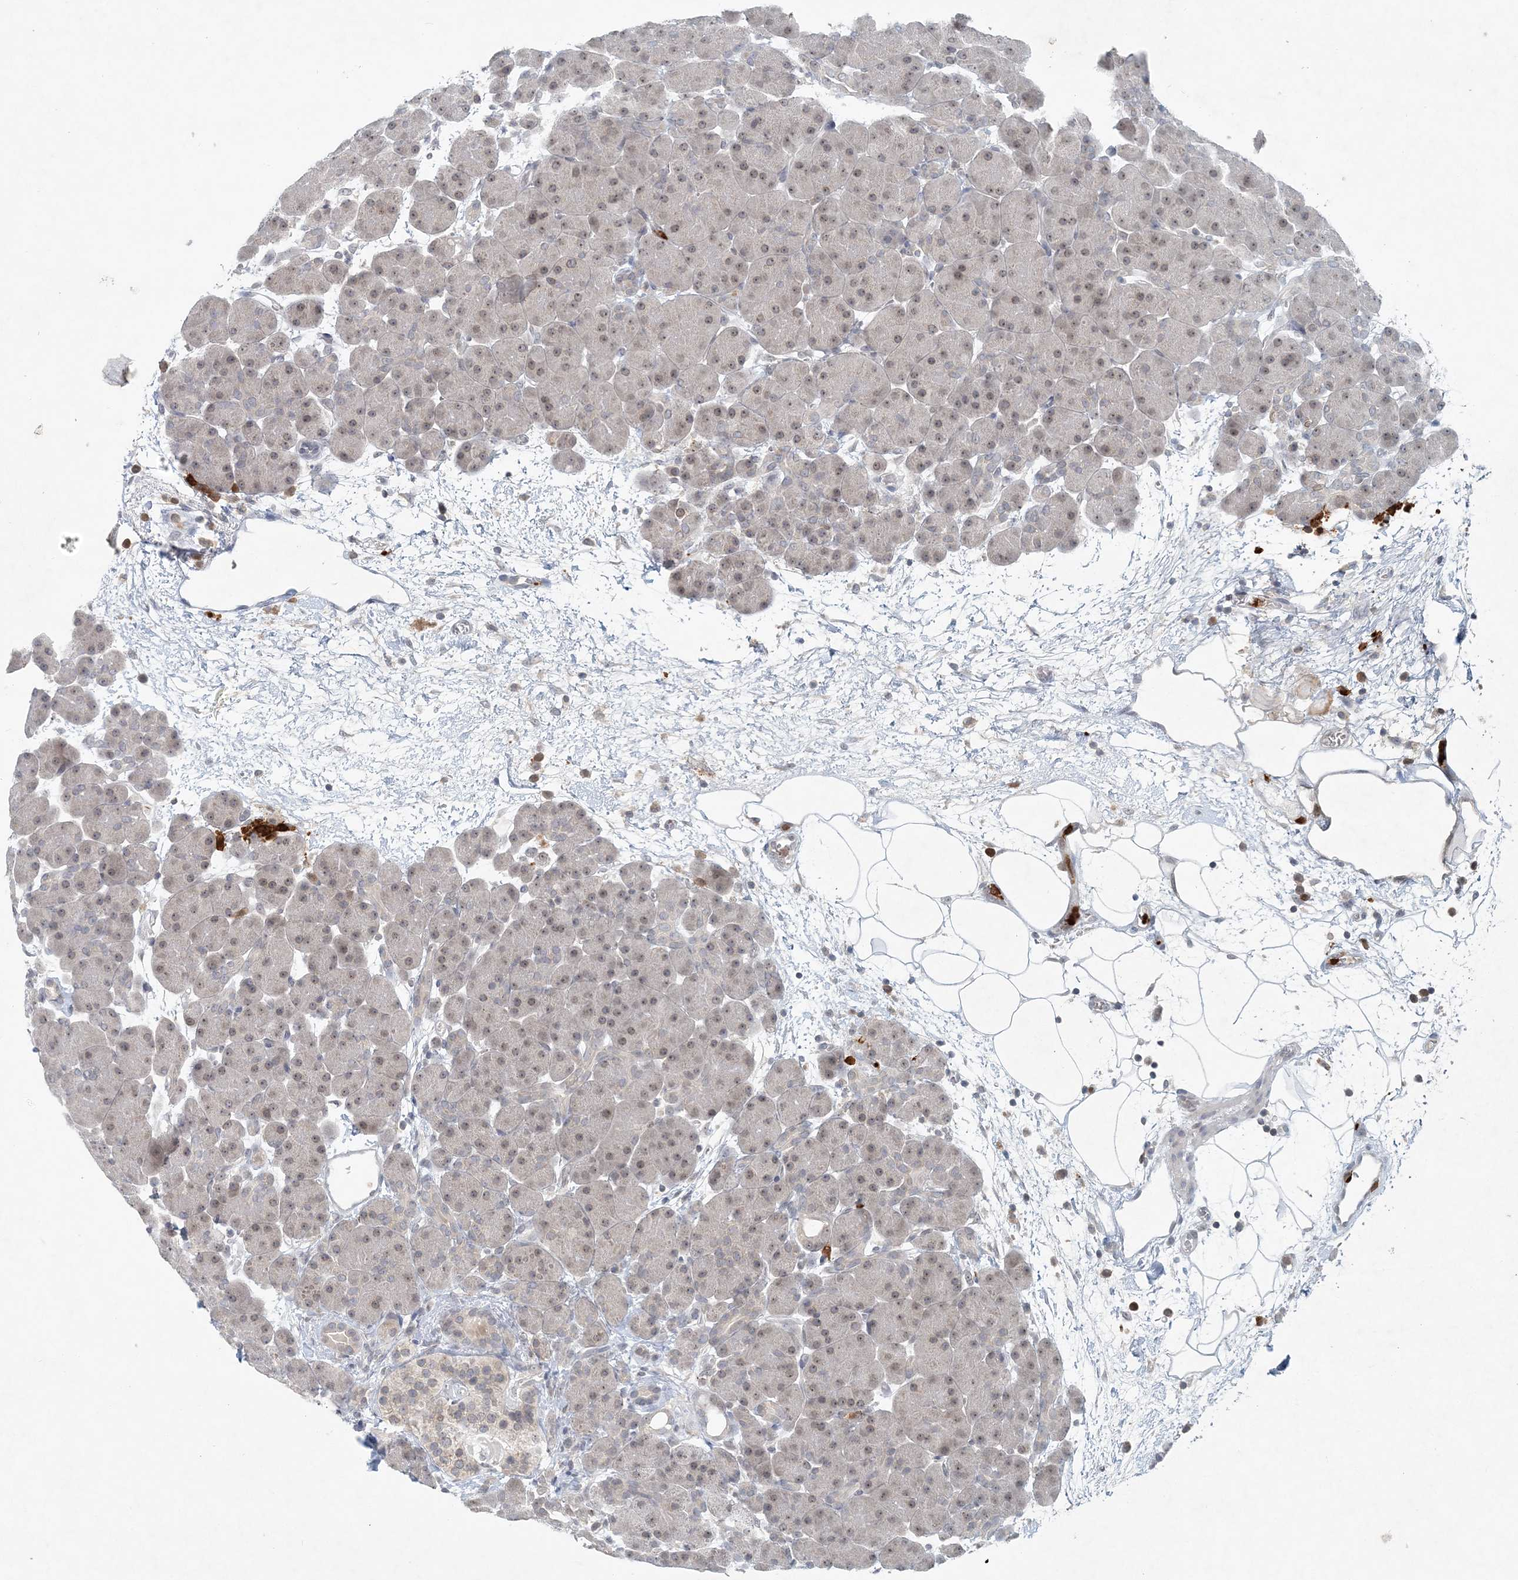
{"staining": {"intensity": "moderate", "quantity": "25%-75%", "location": "cytoplasmic/membranous,nuclear"}, "tissue": "pancreas", "cell_type": "Exocrine glandular cells", "image_type": "normal", "snomed": [{"axis": "morphology", "description": "Normal tissue, NOS"}, {"axis": "topography", "description": "Pancreas"}], "caption": "An immunohistochemistry micrograph of normal tissue is shown. Protein staining in brown highlights moderate cytoplasmic/membranous,nuclear positivity in pancreas within exocrine glandular cells.", "gene": "NUP54", "patient": {"sex": "male", "age": 66}}